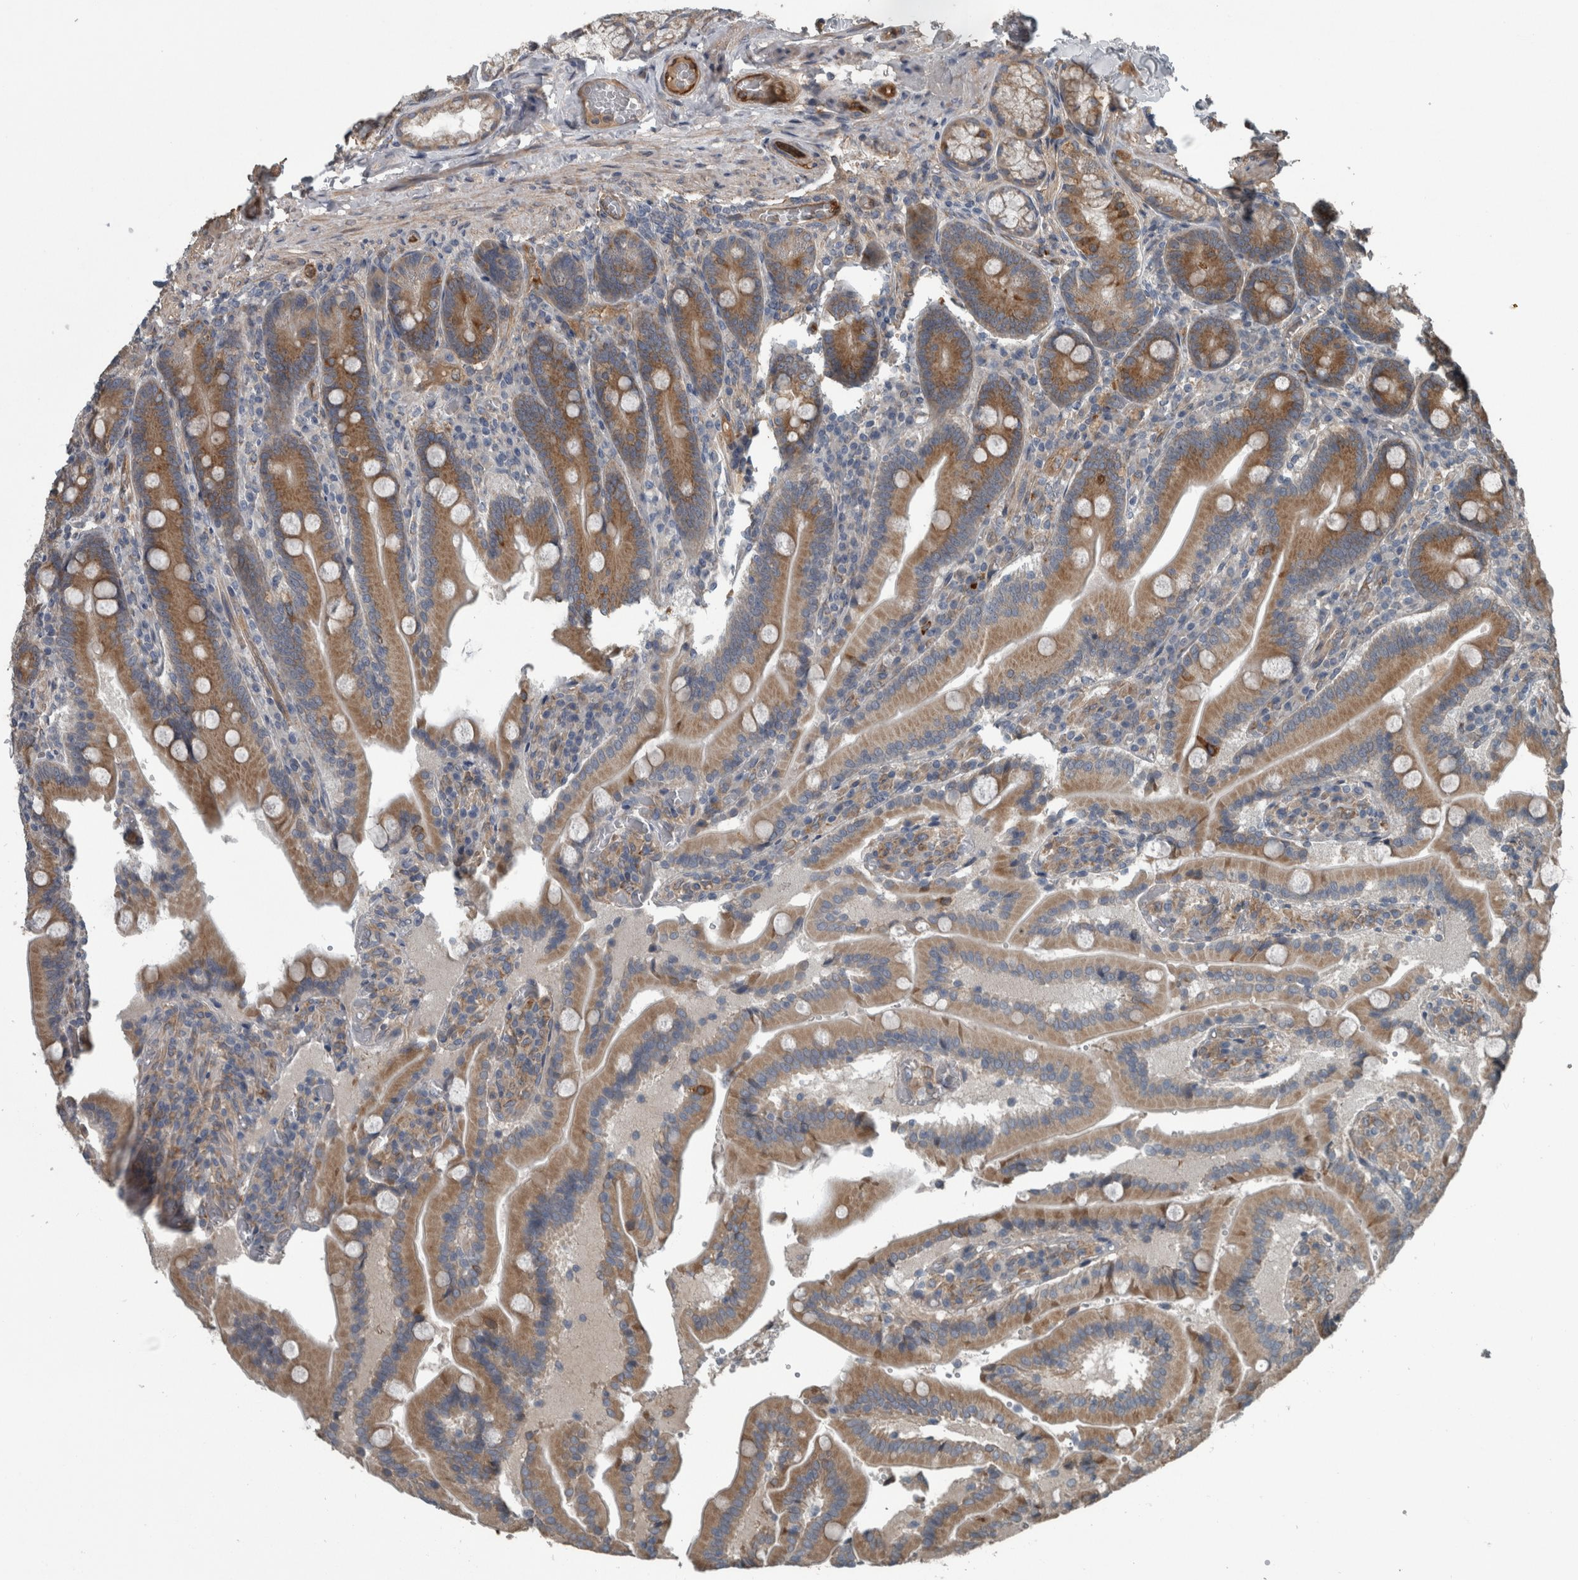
{"staining": {"intensity": "moderate", "quantity": ">75%", "location": "cytoplasmic/membranous"}, "tissue": "duodenum", "cell_type": "Glandular cells", "image_type": "normal", "snomed": [{"axis": "morphology", "description": "Normal tissue, NOS"}, {"axis": "topography", "description": "Duodenum"}], "caption": "This image demonstrates immunohistochemistry staining of normal duodenum, with medium moderate cytoplasmic/membranous expression in about >75% of glandular cells.", "gene": "EXOC8", "patient": {"sex": "female", "age": 62}}